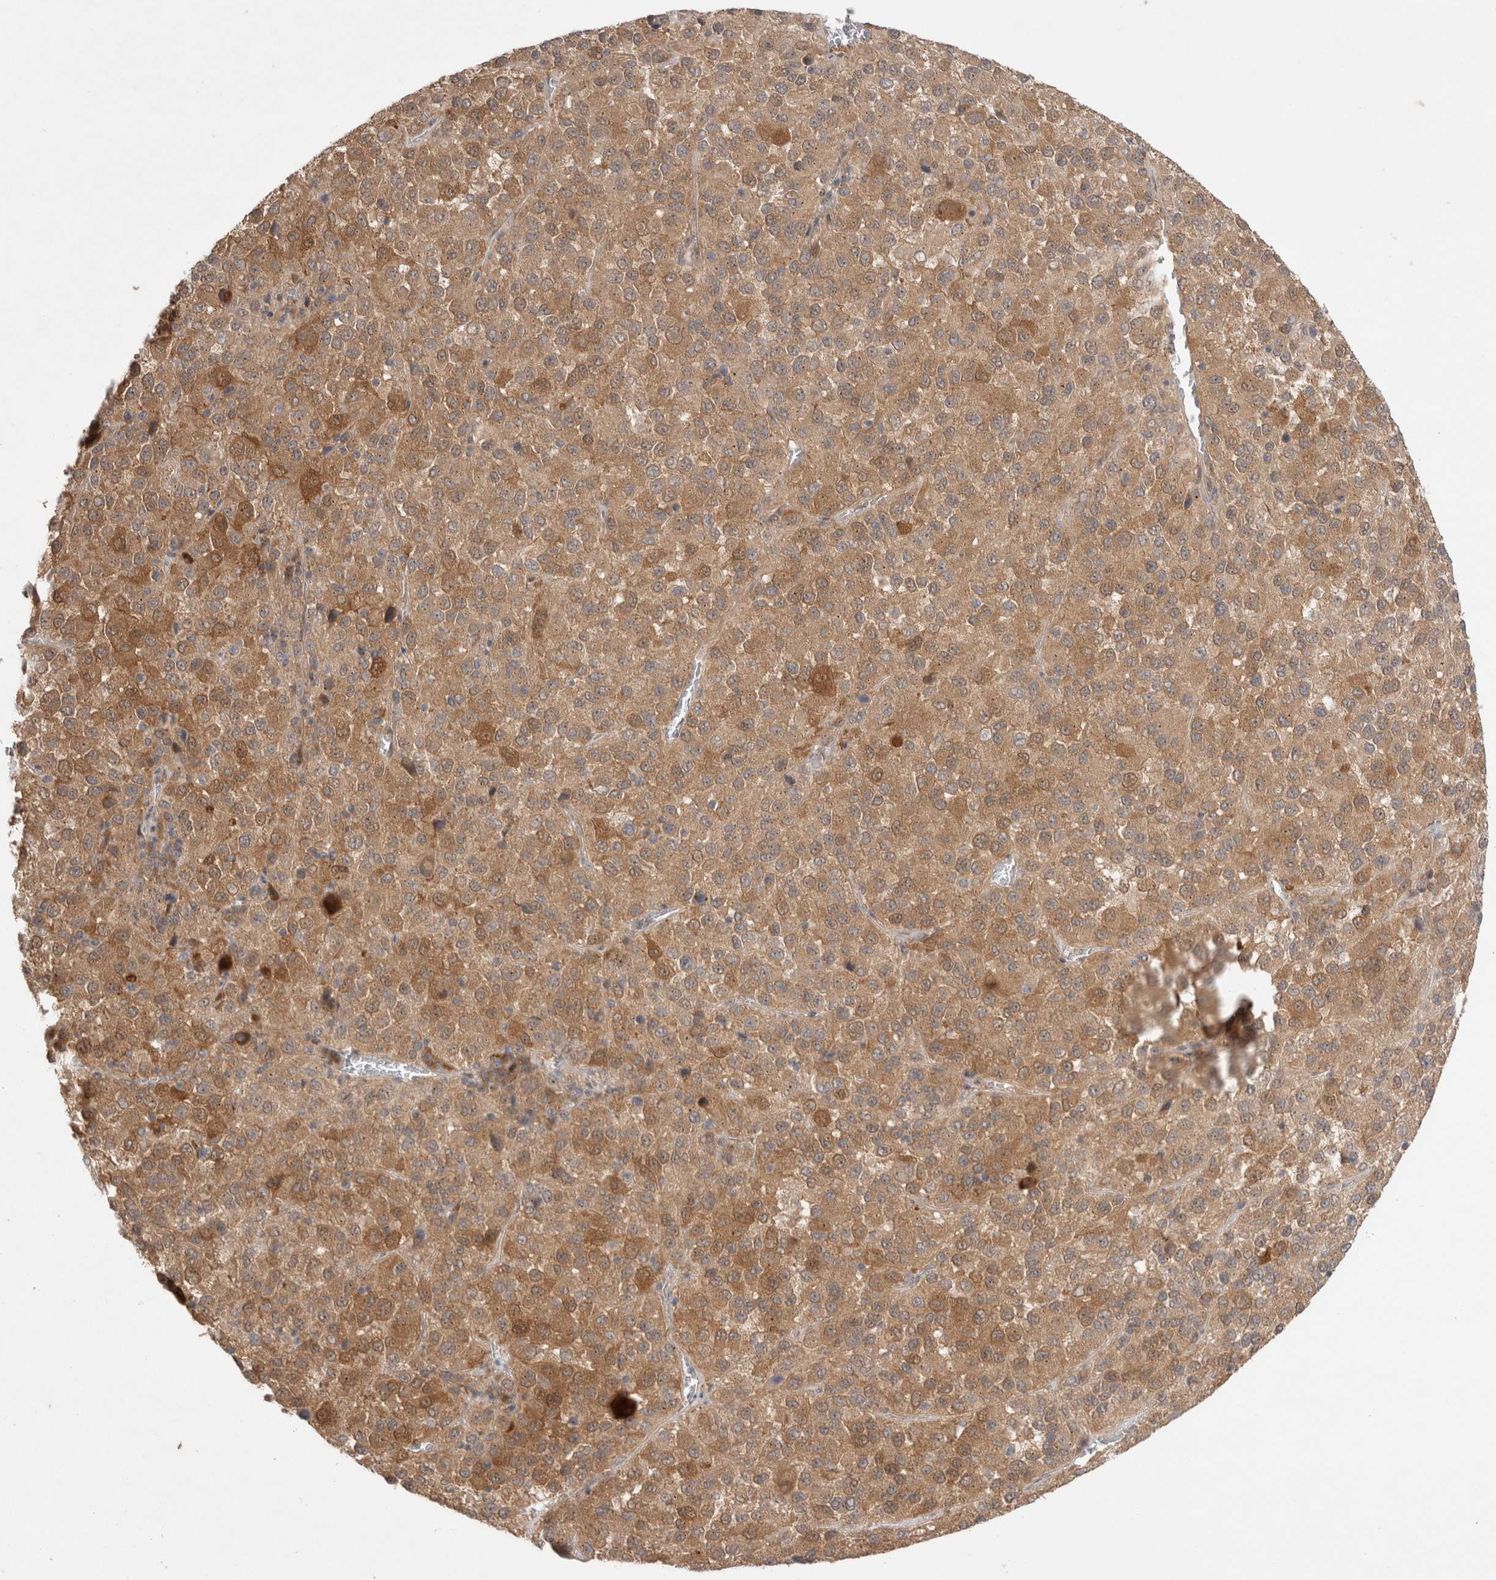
{"staining": {"intensity": "moderate", "quantity": ">75%", "location": "cytoplasmic/membranous"}, "tissue": "melanoma", "cell_type": "Tumor cells", "image_type": "cancer", "snomed": [{"axis": "morphology", "description": "Malignant melanoma, Metastatic site"}, {"axis": "topography", "description": "Lung"}], "caption": "Immunohistochemistry (IHC) histopathology image of neoplastic tissue: human malignant melanoma (metastatic site) stained using immunohistochemistry shows medium levels of moderate protein expression localized specifically in the cytoplasmic/membranous of tumor cells, appearing as a cytoplasmic/membranous brown color.", "gene": "SLC29A1", "patient": {"sex": "male", "age": 64}}